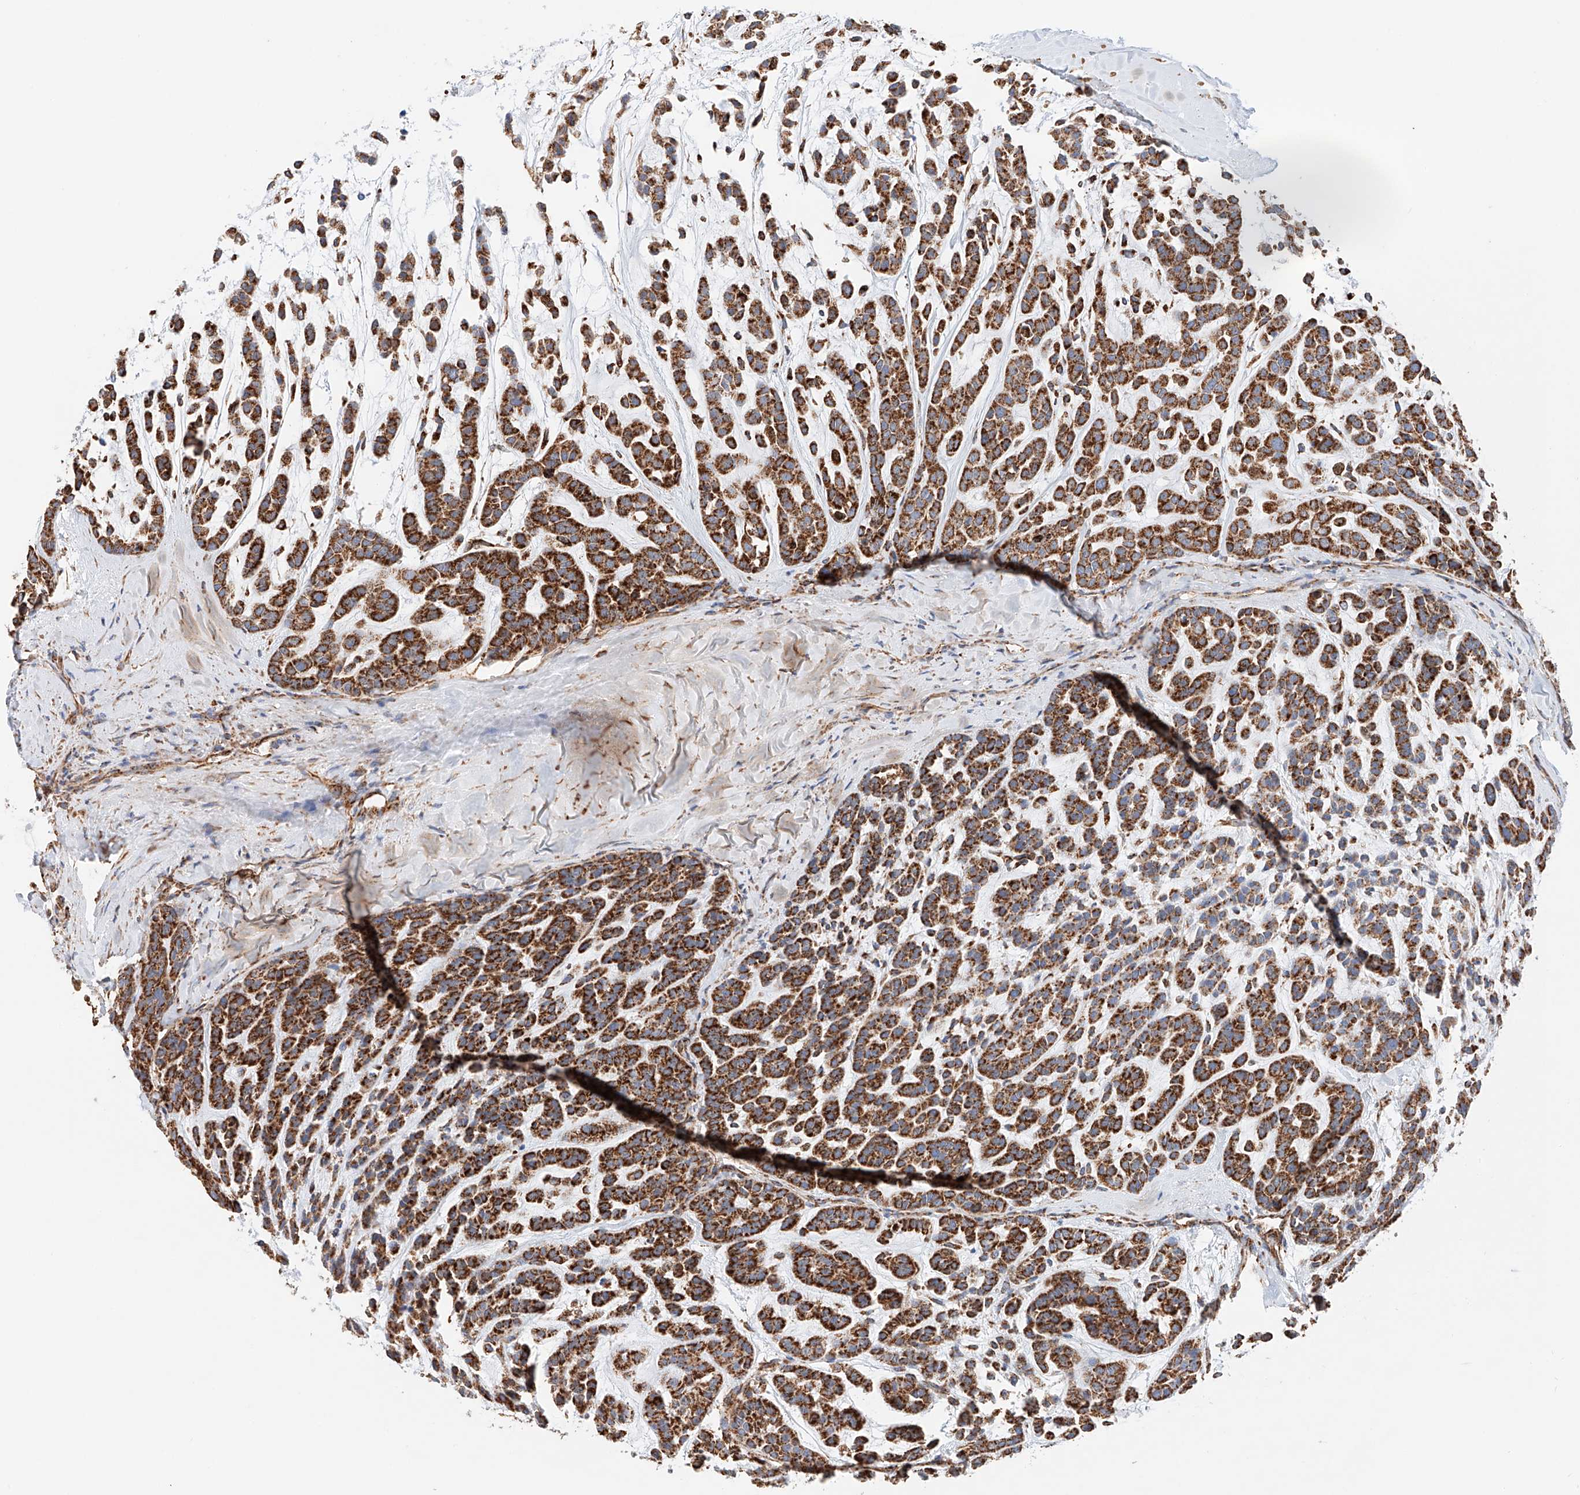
{"staining": {"intensity": "strong", "quantity": ">75%", "location": "cytoplasmic/membranous"}, "tissue": "head and neck cancer", "cell_type": "Tumor cells", "image_type": "cancer", "snomed": [{"axis": "morphology", "description": "Adenocarcinoma, NOS"}, {"axis": "morphology", "description": "Adenoma, NOS"}, {"axis": "topography", "description": "Head-Neck"}], "caption": "This photomicrograph shows head and neck adenocarcinoma stained with immunohistochemistry (IHC) to label a protein in brown. The cytoplasmic/membranous of tumor cells show strong positivity for the protein. Nuclei are counter-stained blue.", "gene": "NDUFV3", "patient": {"sex": "female", "age": 55}}